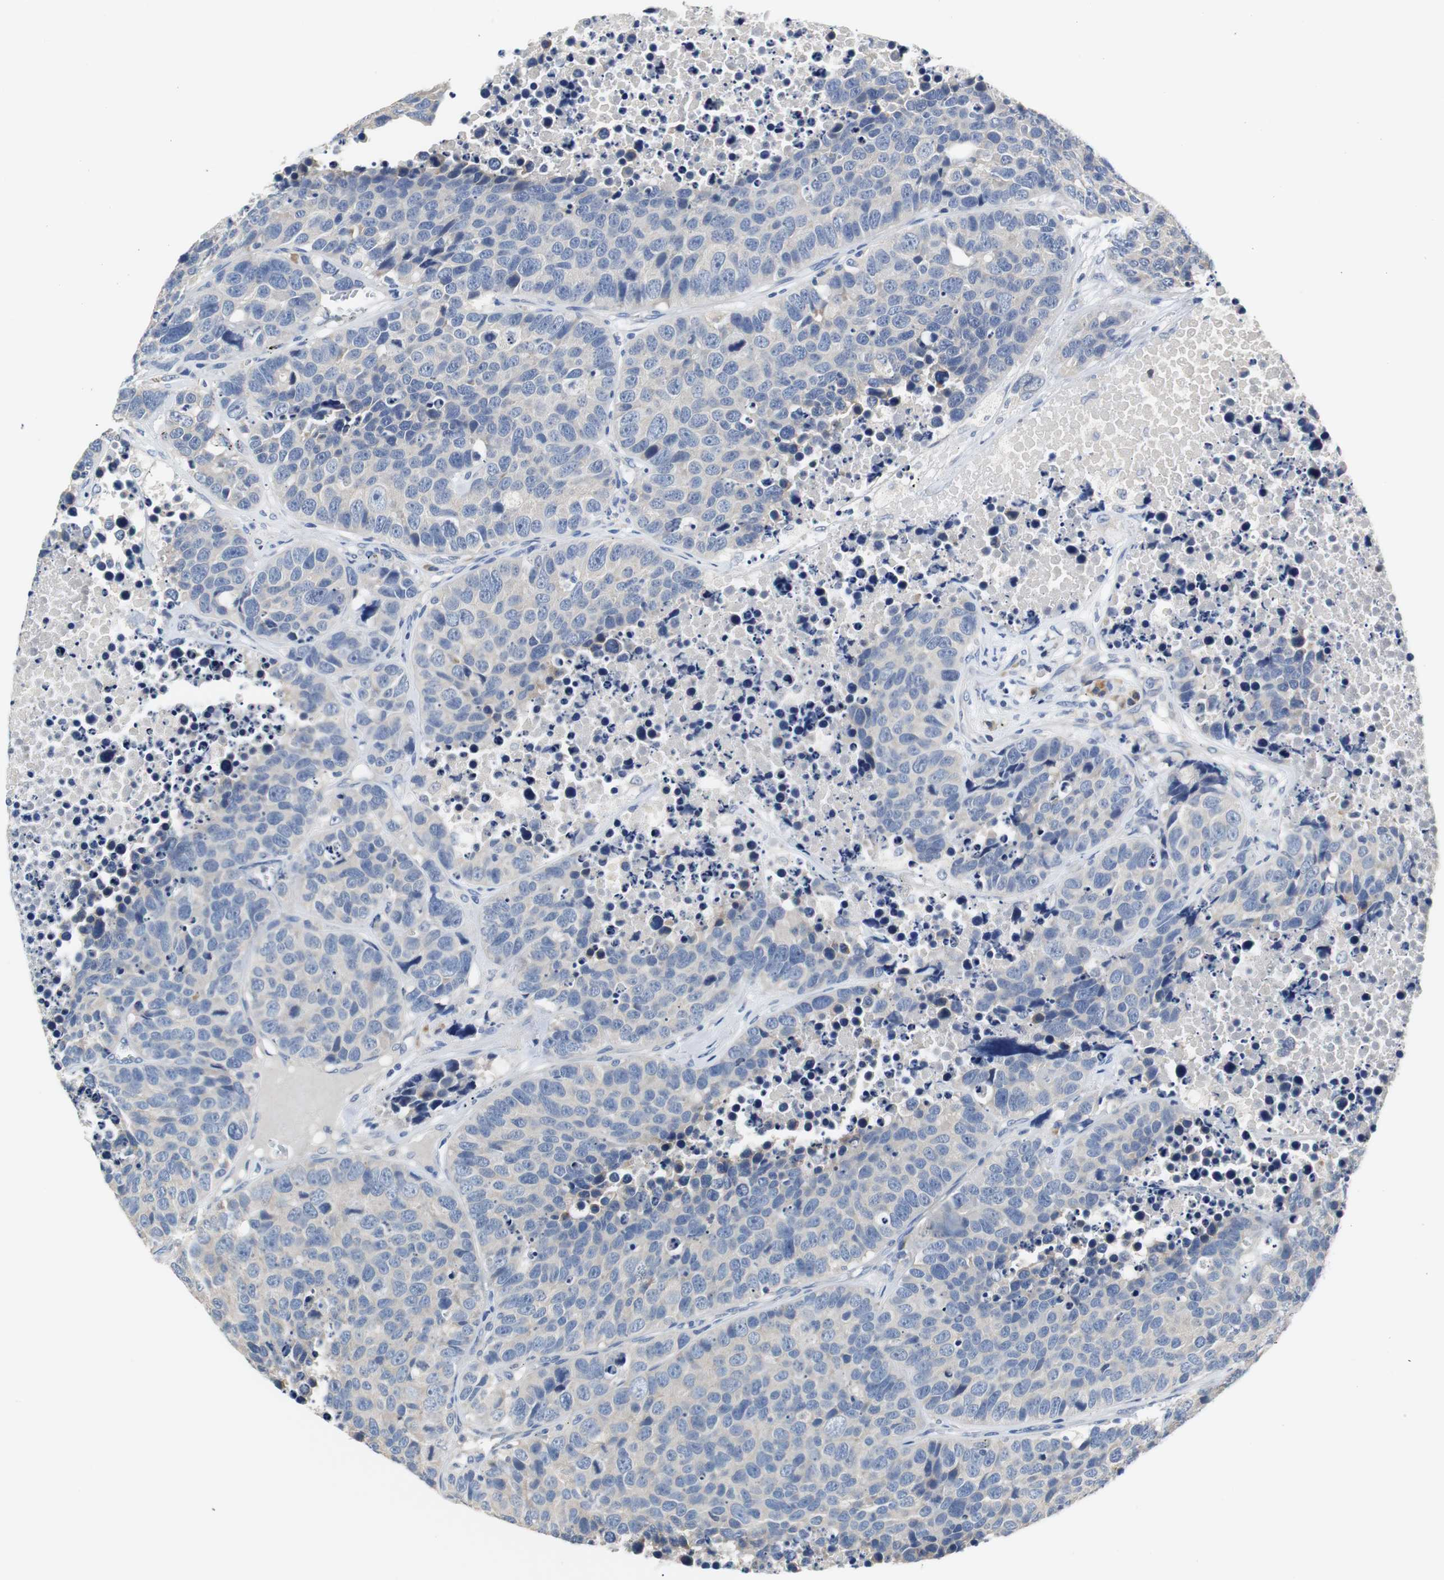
{"staining": {"intensity": "negative", "quantity": "none", "location": "none"}, "tissue": "carcinoid", "cell_type": "Tumor cells", "image_type": "cancer", "snomed": [{"axis": "morphology", "description": "Carcinoid, malignant, NOS"}, {"axis": "topography", "description": "Lung"}], "caption": "Tumor cells show no significant protein staining in carcinoid (malignant). Brightfield microscopy of IHC stained with DAB (brown) and hematoxylin (blue), captured at high magnification.", "gene": "PCK1", "patient": {"sex": "male", "age": 60}}